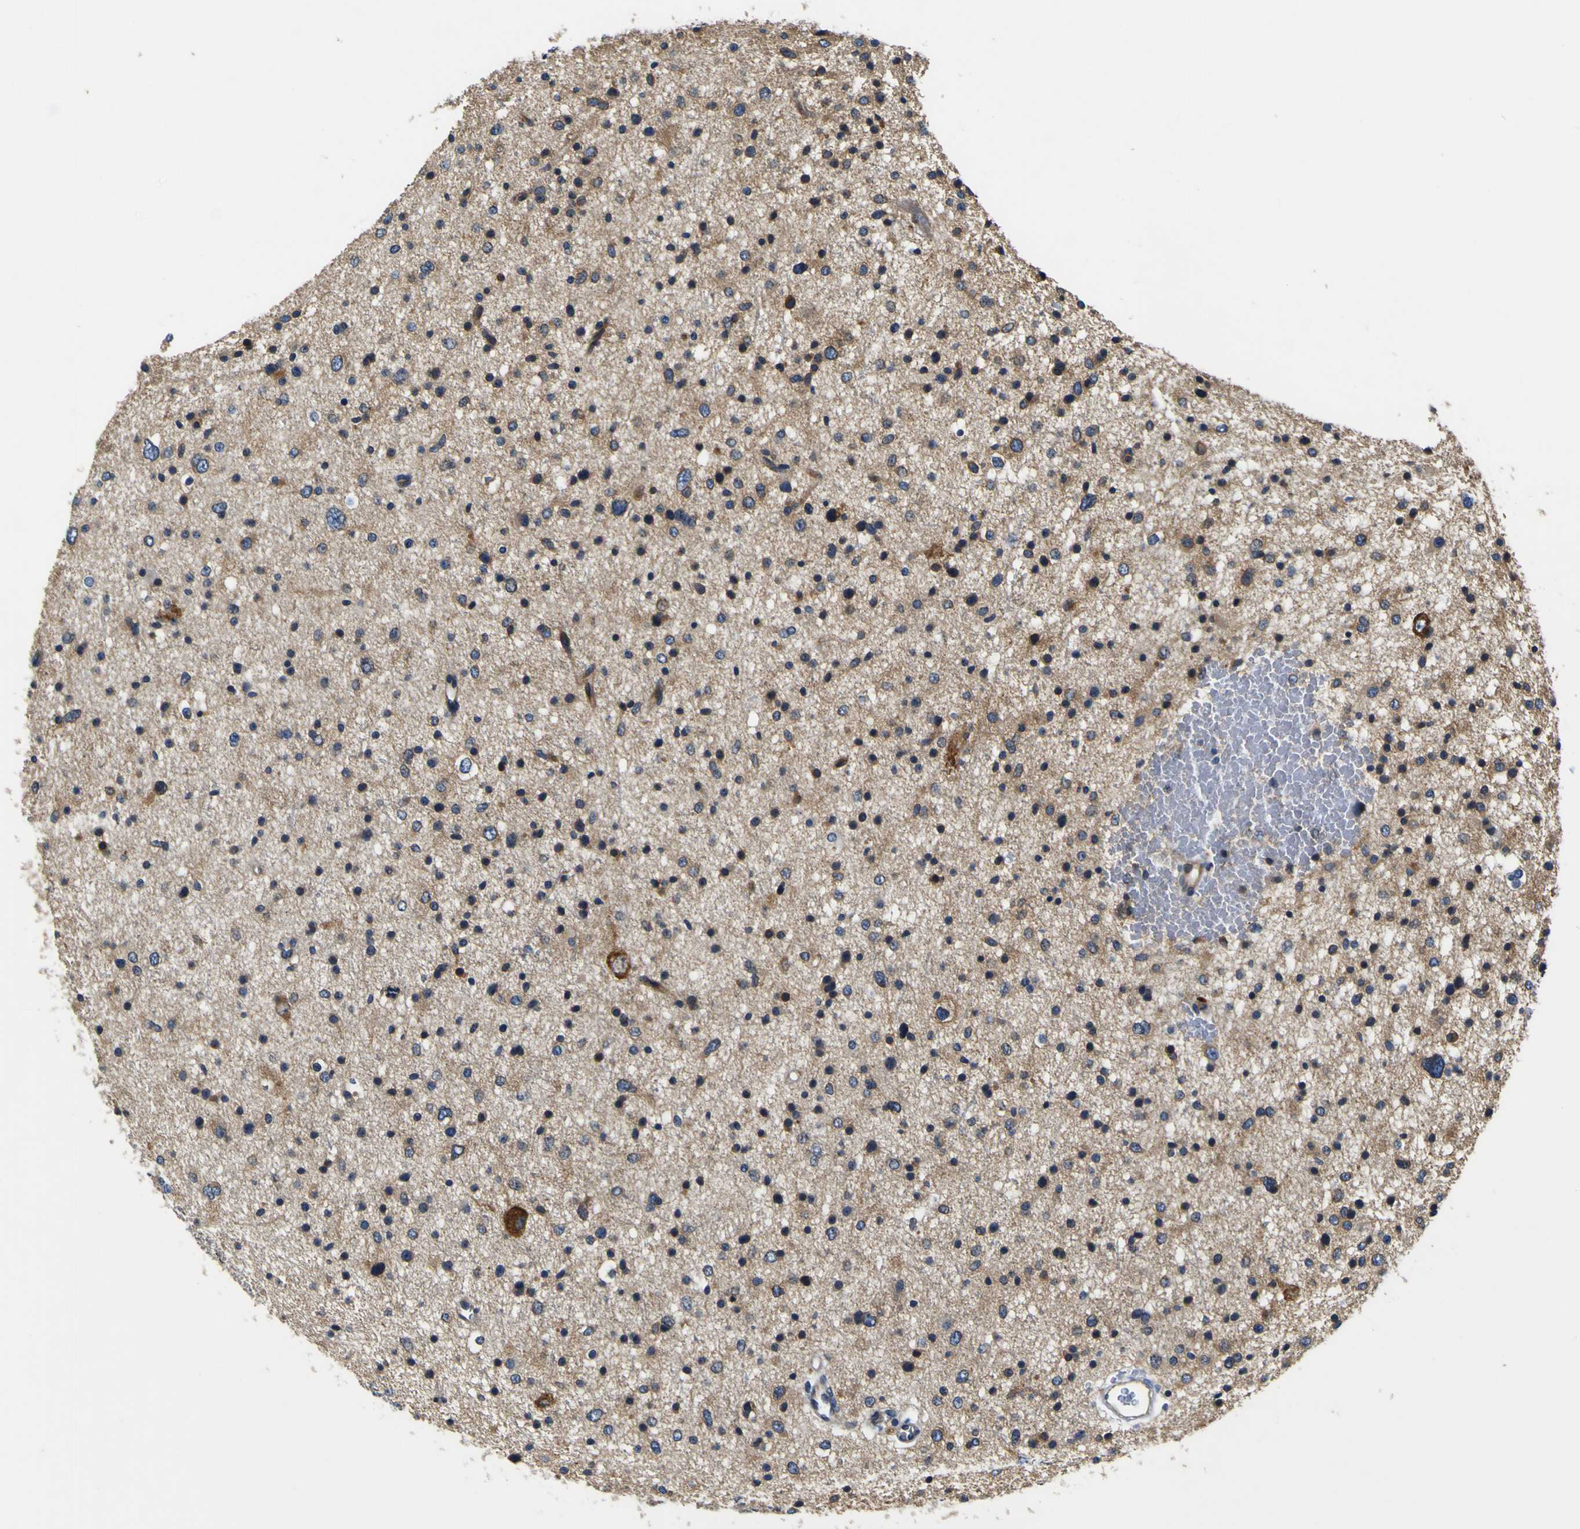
{"staining": {"intensity": "weak", "quantity": "<25%", "location": "cytoplasmic/membranous"}, "tissue": "glioma", "cell_type": "Tumor cells", "image_type": "cancer", "snomed": [{"axis": "morphology", "description": "Glioma, malignant, Low grade"}, {"axis": "topography", "description": "Brain"}], "caption": "An immunohistochemistry photomicrograph of low-grade glioma (malignant) is shown. There is no staining in tumor cells of low-grade glioma (malignant).", "gene": "EPHB4", "patient": {"sex": "female", "age": 37}}